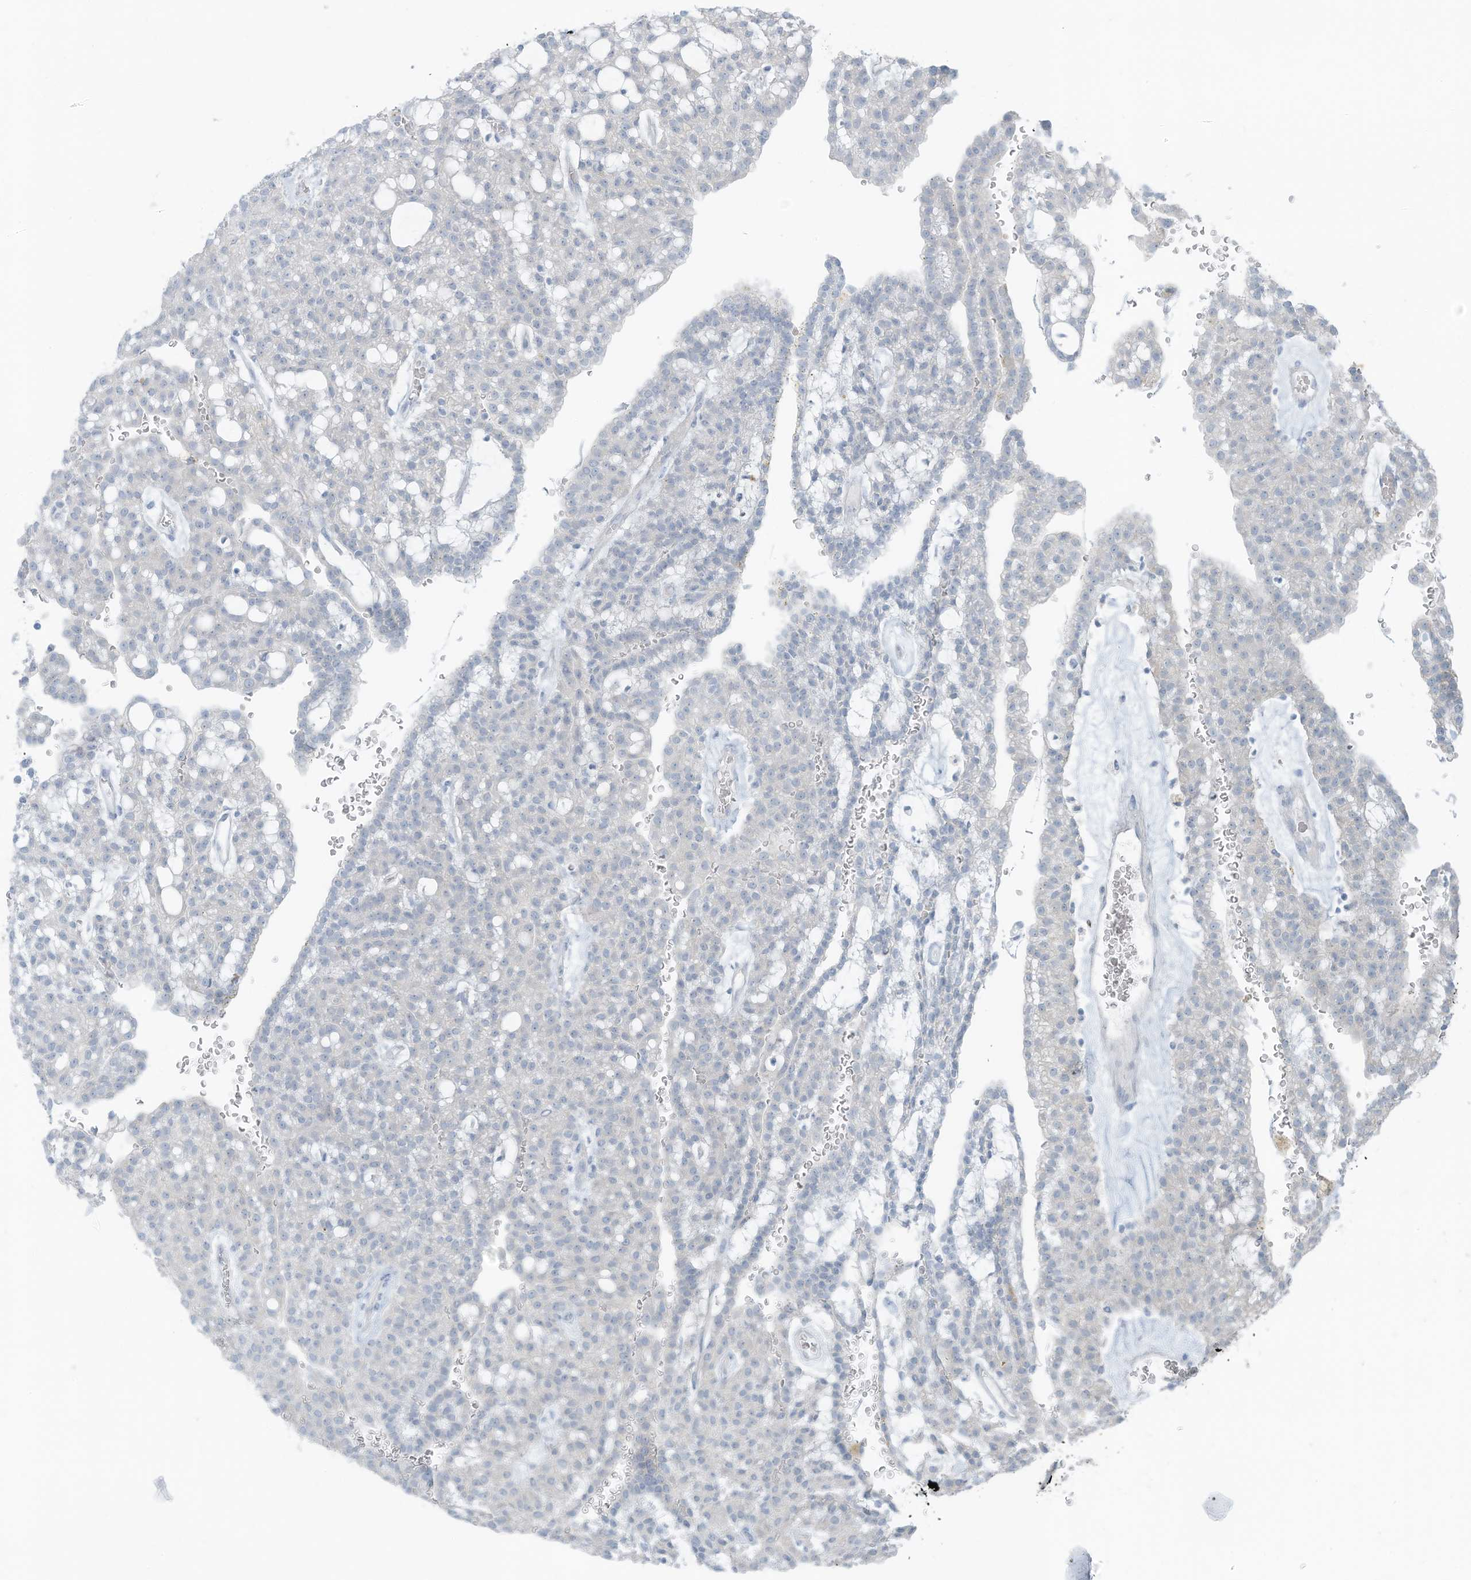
{"staining": {"intensity": "negative", "quantity": "none", "location": "none"}, "tissue": "renal cancer", "cell_type": "Tumor cells", "image_type": "cancer", "snomed": [{"axis": "morphology", "description": "Adenocarcinoma, NOS"}, {"axis": "topography", "description": "Kidney"}], "caption": "A high-resolution photomicrograph shows immunohistochemistry (IHC) staining of renal cancer, which demonstrates no significant staining in tumor cells.", "gene": "SLC25A43", "patient": {"sex": "male", "age": 63}}